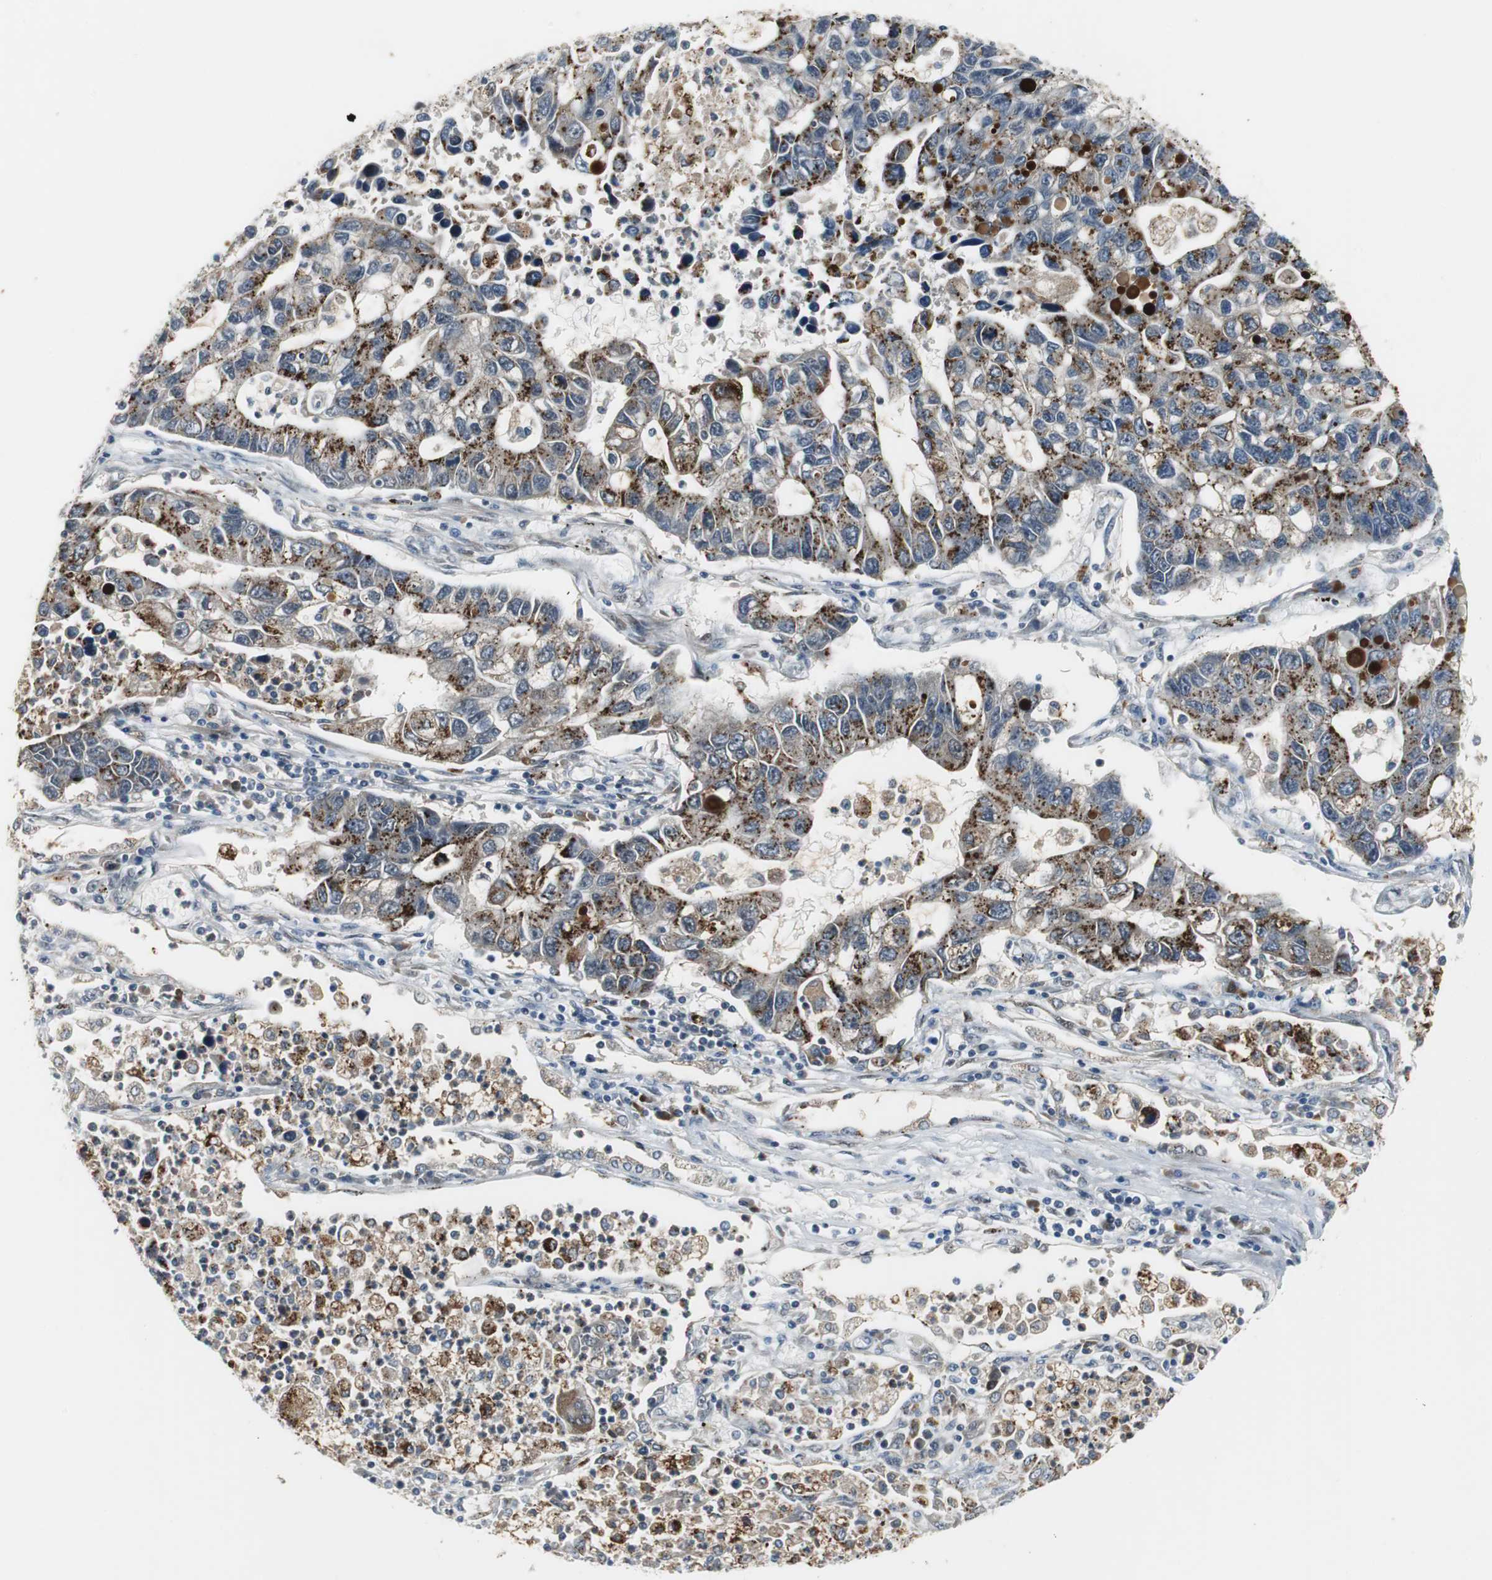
{"staining": {"intensity": "strong", "quantity": "<25%", "location": "cytoplasmic/membranous"}, "tissue": "lung cancer", "cell_type": "Tumor cells", "image_type": "cancer", "snomed": [{"axis": "morphology", "description": "Adenocarcinoma, NOS"}, {"axis": "topography", "description": "Lung"}], "caption": "Tumor cells show strong cytoplasmic/membranous expression in about <25% of cells in lung cancer (adenocarcinoma).", "gene": "FHL2", "patient": {"sex": "female", "age": 51}}